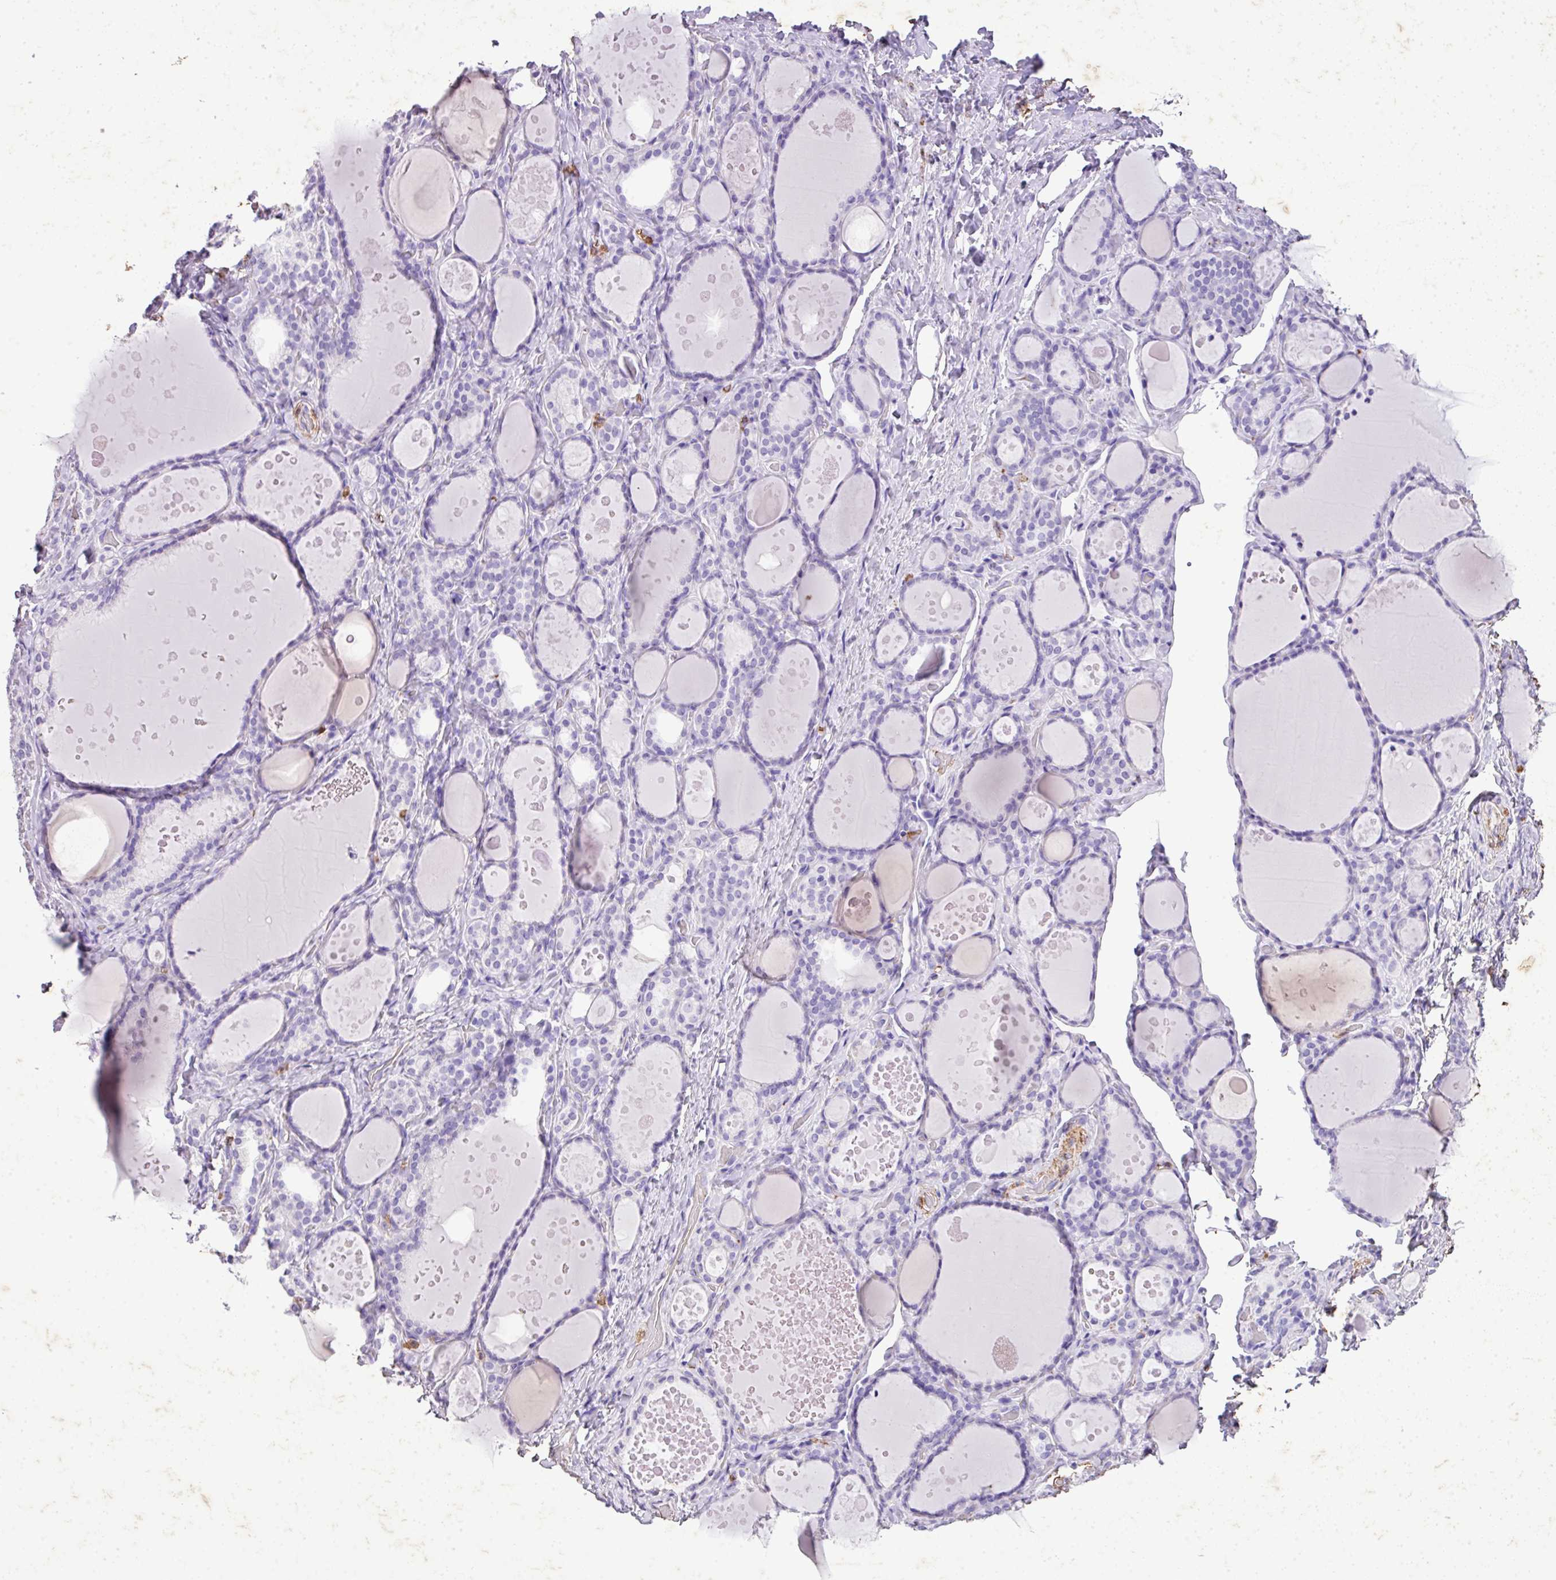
{"staining": {"intensity": "negative", "quantity": "none", "location": "none"}, "tissue": "thyroid gland", "cell_type": "Glandular cells", "image_type": "normal", "snomed": [{"axis": "morphology", "description": "Normal tissue, NOS"}, {"axis": "topography", "description": "Thyroid gland"}], "caption": "The histopathology image reveals no staining of glandular cells in normal thyroid gland.", "gene": "KCNJ11", "patient": {"sex": "female", "age": 46}}